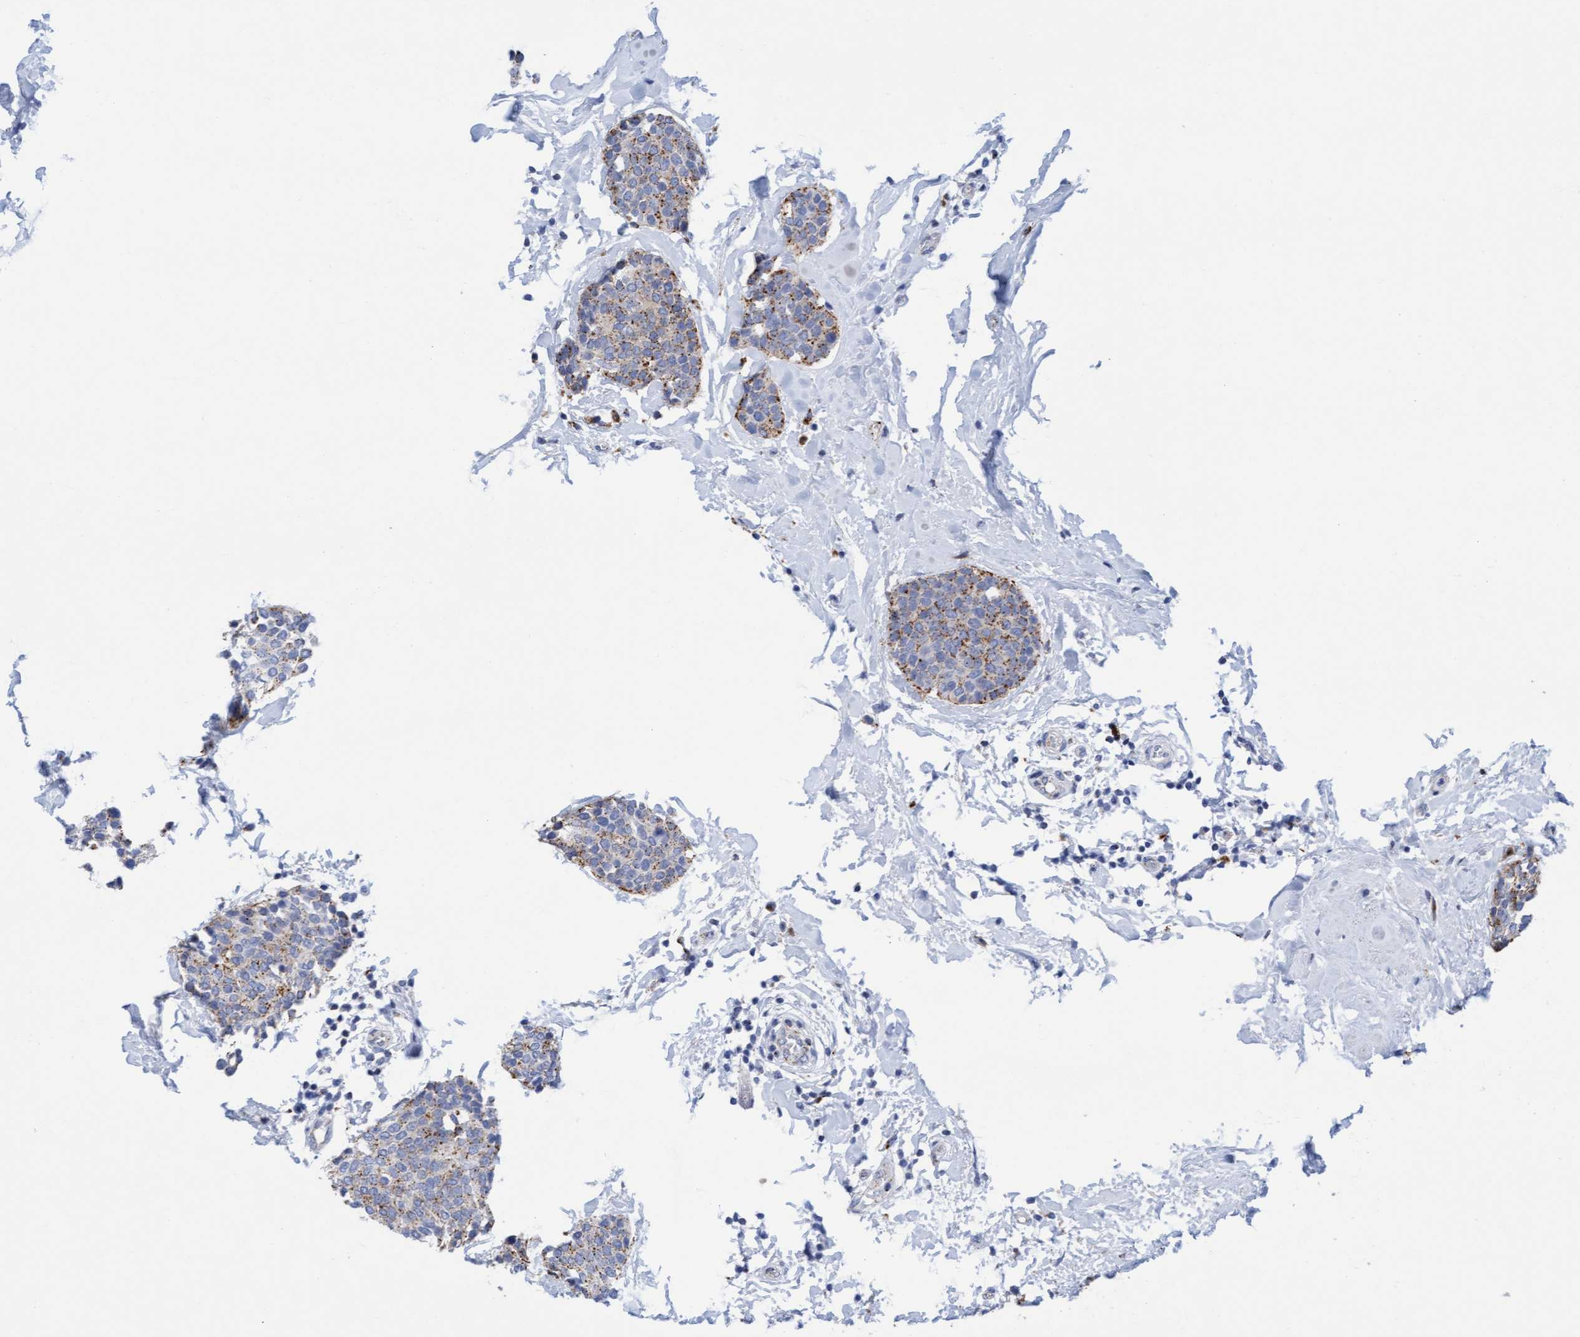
{"staining": {"intensity": "moderate", "quantity": ">75%", "location": "cytoplasmic/membranous"}, "tissue": "breast cancer", "cell_type": "Tumor cells", "image_type": "cancer", "snomed": [{"axis": "morphology", "description": "Duct carcinoma"}, {"axis": "topography", "description": "Breast"}], "caption": "This is an image of immunohistochemistry (IHC) staining of breast cancer, which shows moderate positivity in the cytoplasmic/membranous of tumor cells.", "gene": "SGSH", "patient": {"sex": "female", "age": 55}}